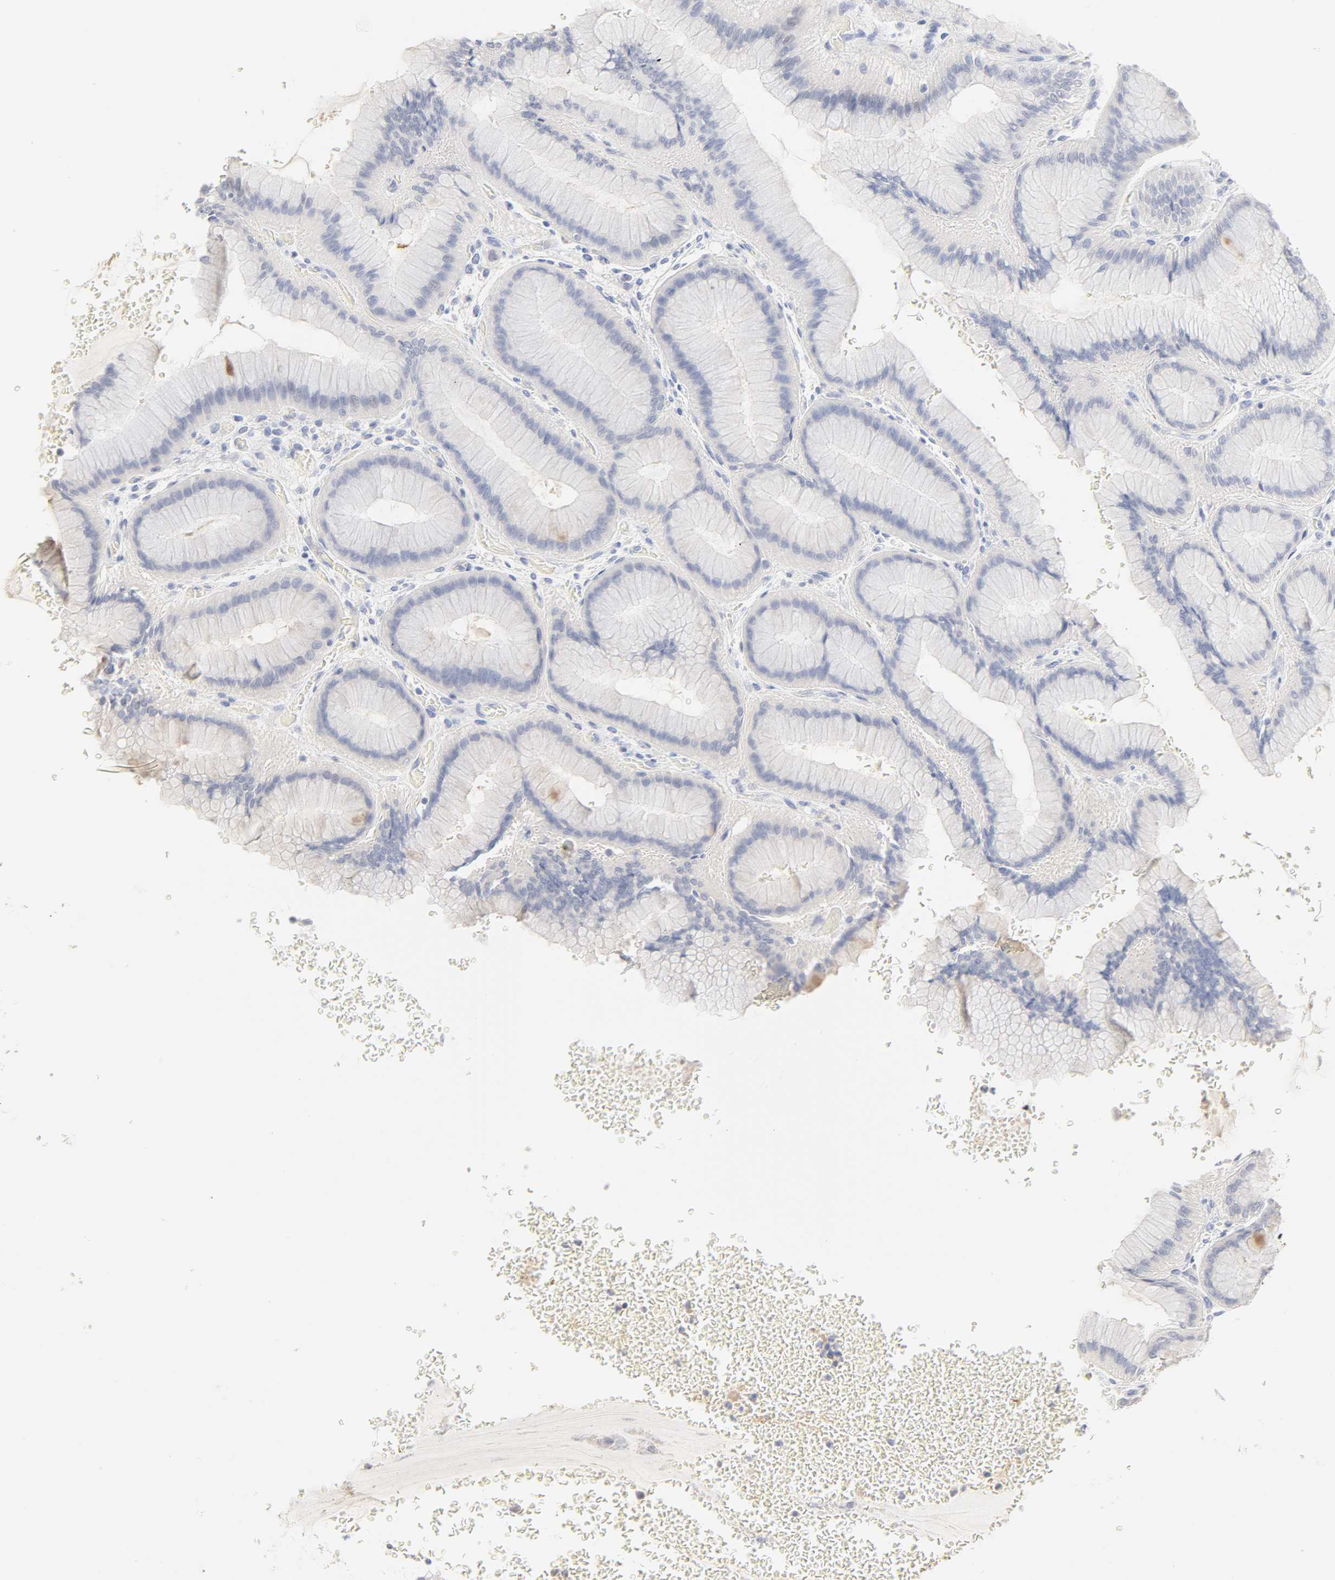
{"staining": {"intensity": "moderate", "quantity": "25%-75%", "location": "cytoplasmic/membranous"}, "tissue": "stomach", "cell_type": "Glandular cells", "image_type": "normal", "snomed": [{"axis": "morphology", "description": "Normal tissue, NOS"}, {"axis": "morphology", "description": "Adenocarcinoma, NOS"}, {"axis": "topography", "description": "Stomach"}, {"axis": "topography", "description": "Stomach, lower"}], "caption": "Immunohistochemistry (IHC) image of normal stomach stained for a protein (brown), which reveals medium levels of moderate cytoplasmic/membranous positivity in approximately 25%-75% of glandular cells.", "gene": "FCGBP", "patient": {"sex": "female", "age": 65}}